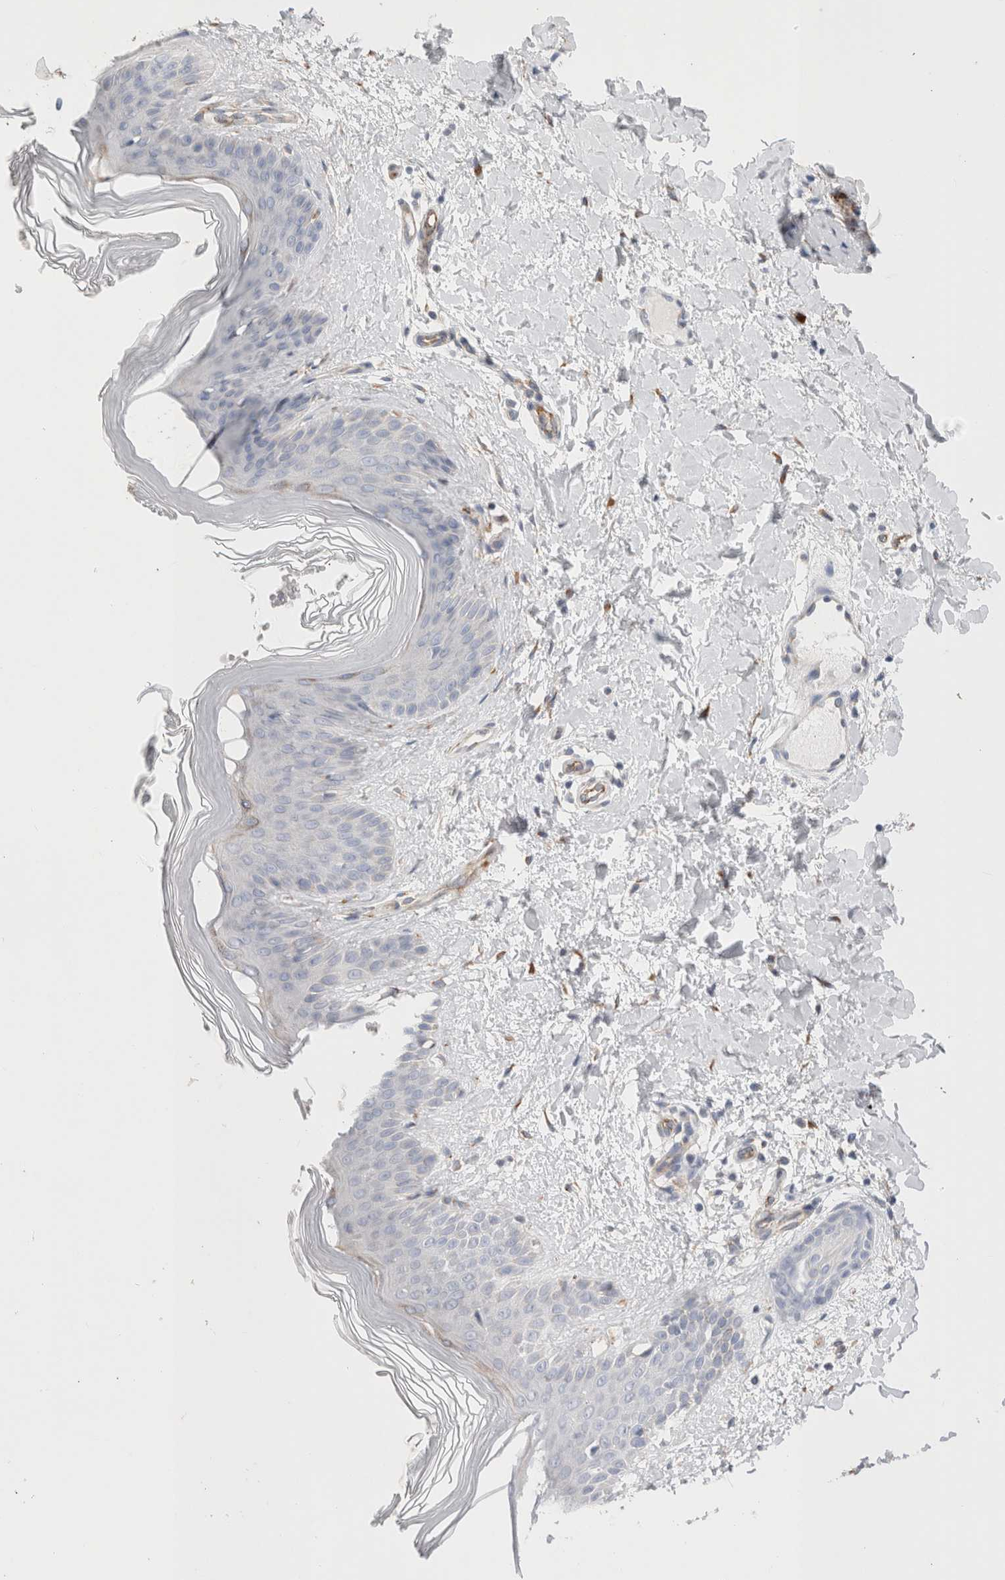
{"staining": {"intensity": "negative", "quantity": "none", "location": "none"}, "tissue": "skin", "cell_type": "Fibroblasts", "image_type": "normal", "snomed": [{"axis": "morphology", "description": "Normal tissue, NOS"}, {"axis": "morphology", "description": "Malignant melanoma, Metastatic site"}, {"axis": "topography", "description": "Skin"}], "caption": "This is an immunohistochemistry (IHC) photomicrograph of unremarkable human skin. There is no staining in fibroblasts.", "gene": "CNPY4", "patient": {"sex": "male", "age": 41}}